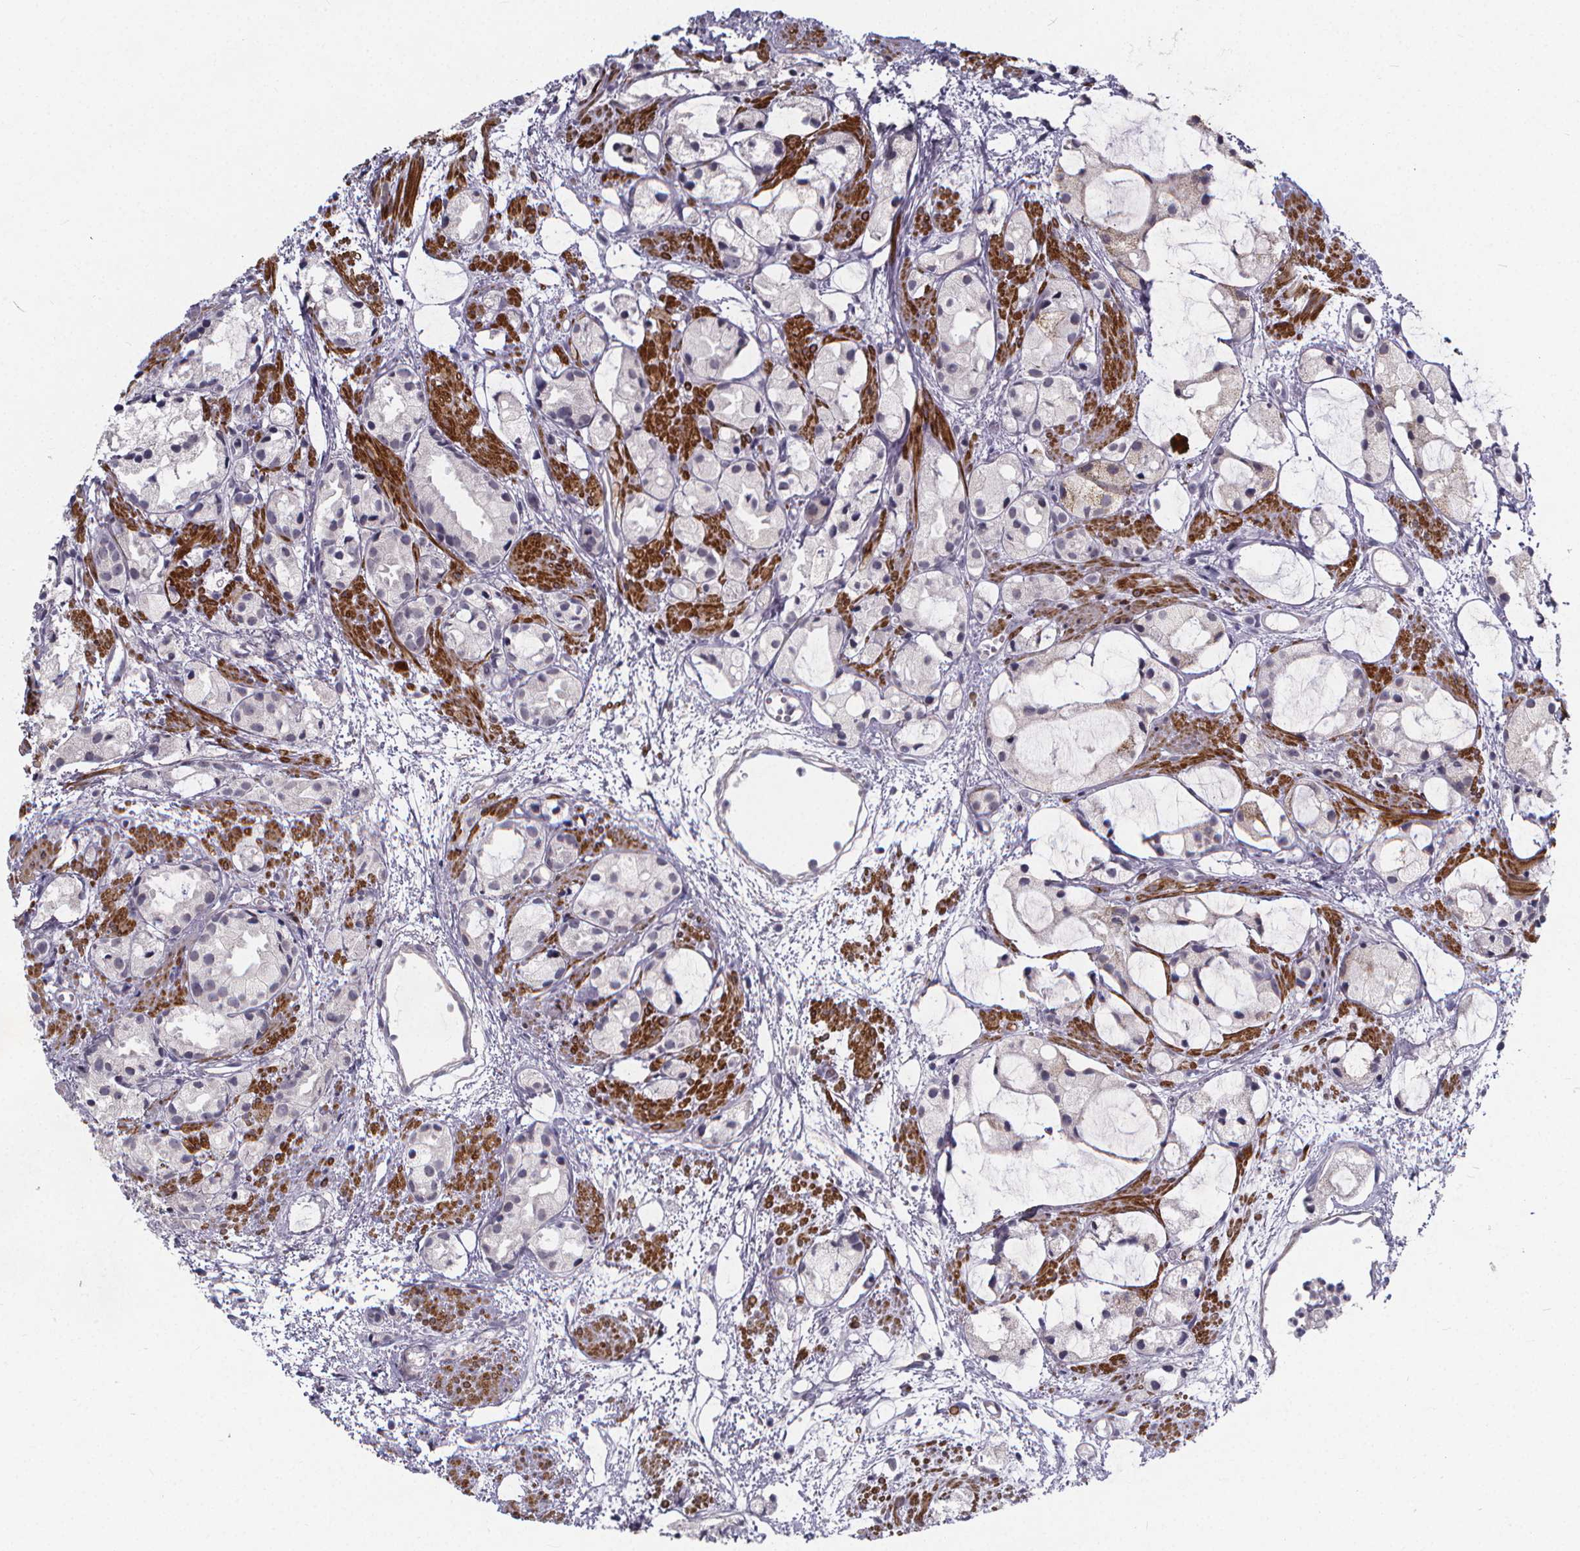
{"staining": {"intensity": "negative", "quantity": "none", "location": "none"}, "tissue": "prostate cancer", "cell_type": "Tumor cells", "image_type": "cancer", "snomed": [{"axis": "morphology", "description": "Adenocarcinoma, High grade"}, {"axis": "topography", "description": "Prostate"}], "caption": "Immunohistochemistry image of human high-grade adenocarcinoma (prostate) stained for a protein (brown), which displays no staining in tumor cells.", "gene": "FBXW2", "patient": {"sex": "male", "age": 85}}